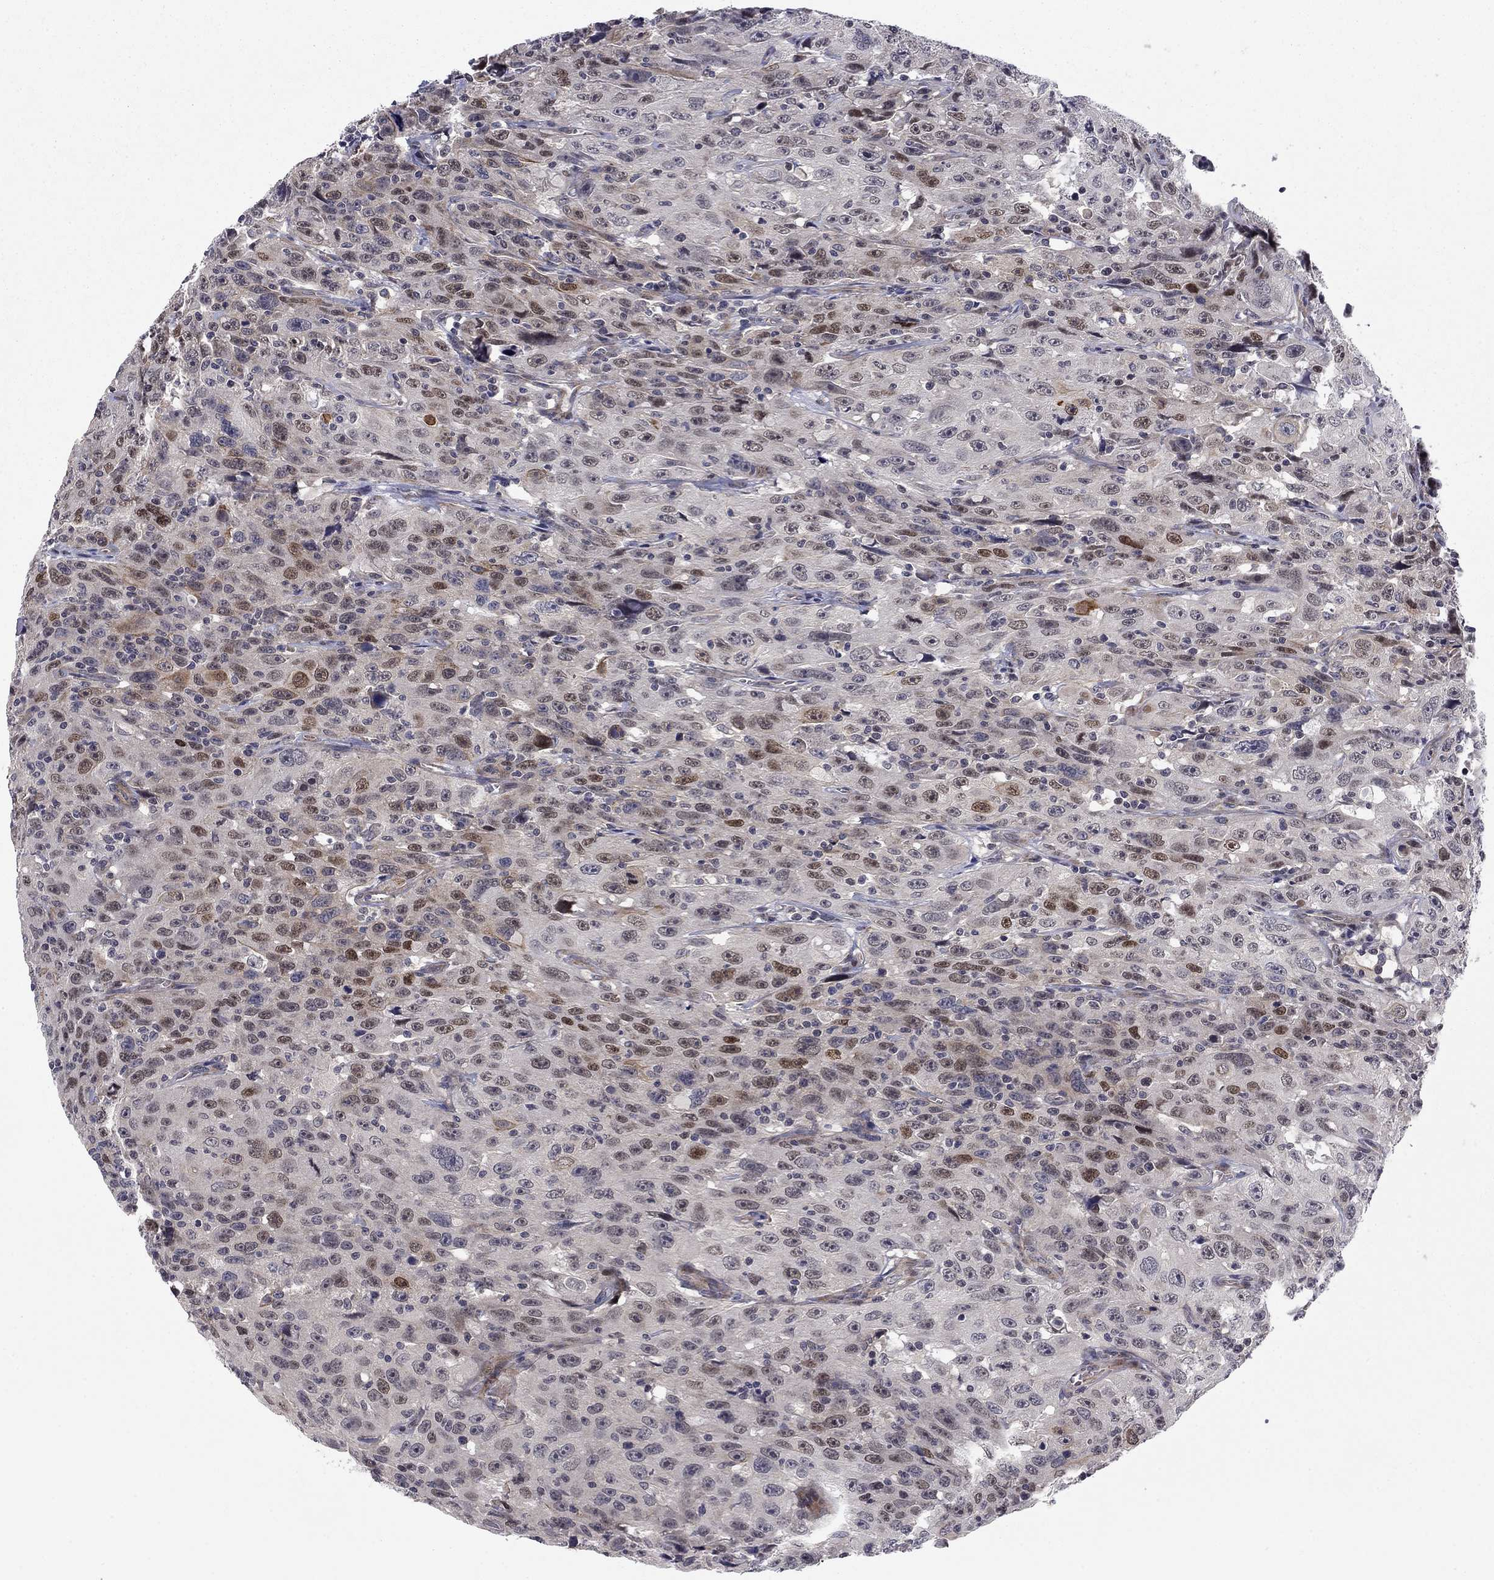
{"staining": {"intensity": "strong", "quantity": "<25%", "location": "nuclear"}, "tissue": "urothelial cancer", "cell_type": "Tumor cells", "image_type": "cancer", "snomed": [{"axis": "morphology", "description": "Urothelial carcinoma, NOS"}, {"axis": "morphology", "description": "Urothelial carcinoma, High grade"}, {"axis": "topography", "description": "Urinary bladder"}], "caption": "The image shows a brown stain indicating the presence of a protein in the nuclear of tumor cells in high-grade urothelial carcinoma.", "gene": "BCL11A", "patient": {"sex": "female", "age": 73}}